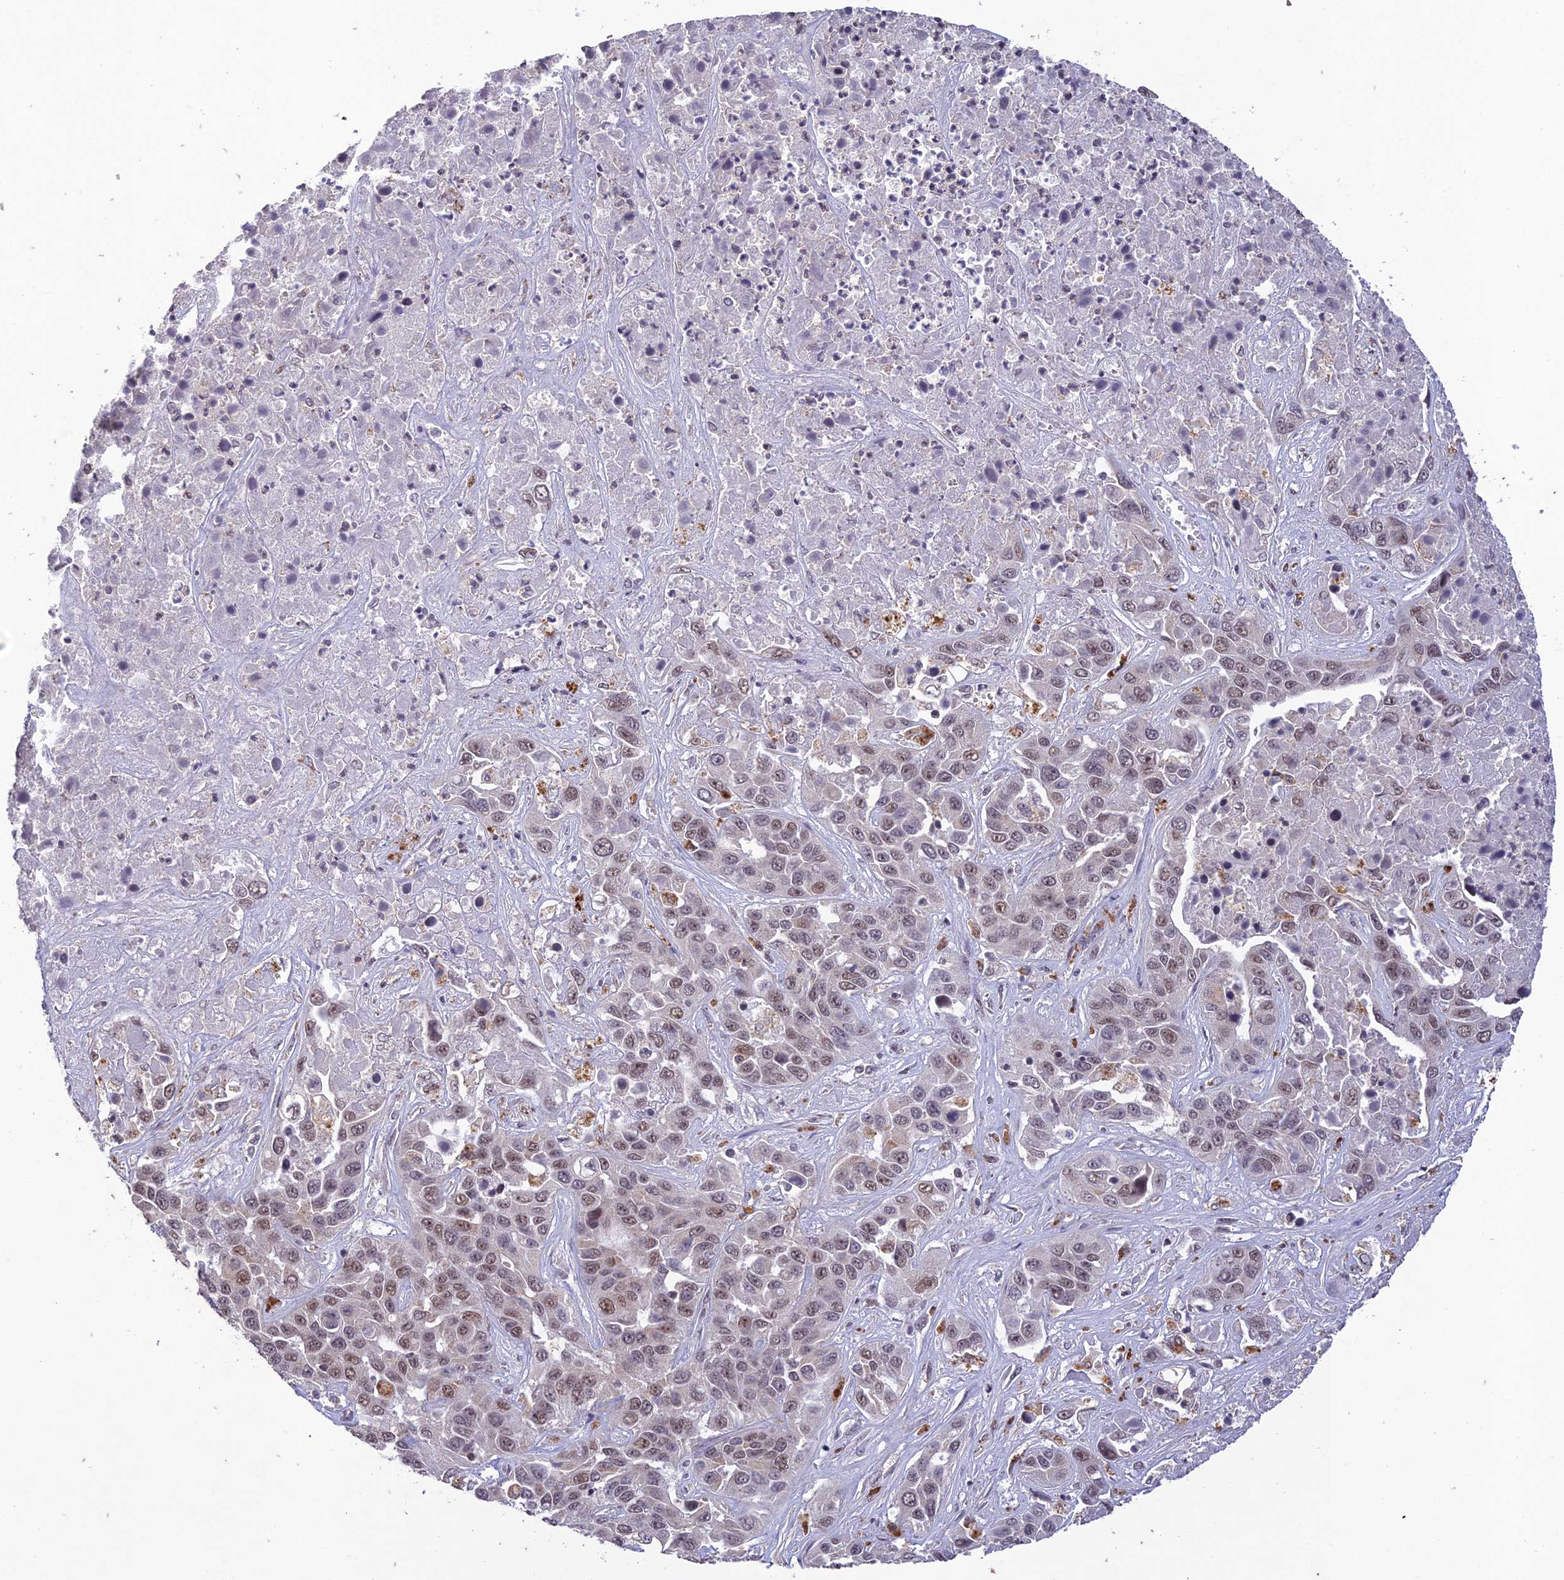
{"staining": {"intensity": "moderate", "quantity": "<25%", "location": "nuclear"}, "tissue": "liver cancer", "cell_type": "Tumor cells", "image_type": "cancer", "snomed": [{"axis": "morphology", "description": "Cholangiocarcinoma"}, {"axis": "topography", "description": "Liver"}], "caption": "Immunohistochemical staining of liver cancer demonstrates low levels of moderate nuclear staining in about <25% of tumor cells. The protein is stained brown, and the nuclei are stained in blue (DAB IHC with brightfield microscopy, high magnification).", "gene": "POP4", "patient": {"sex": "female", "age": 52}}